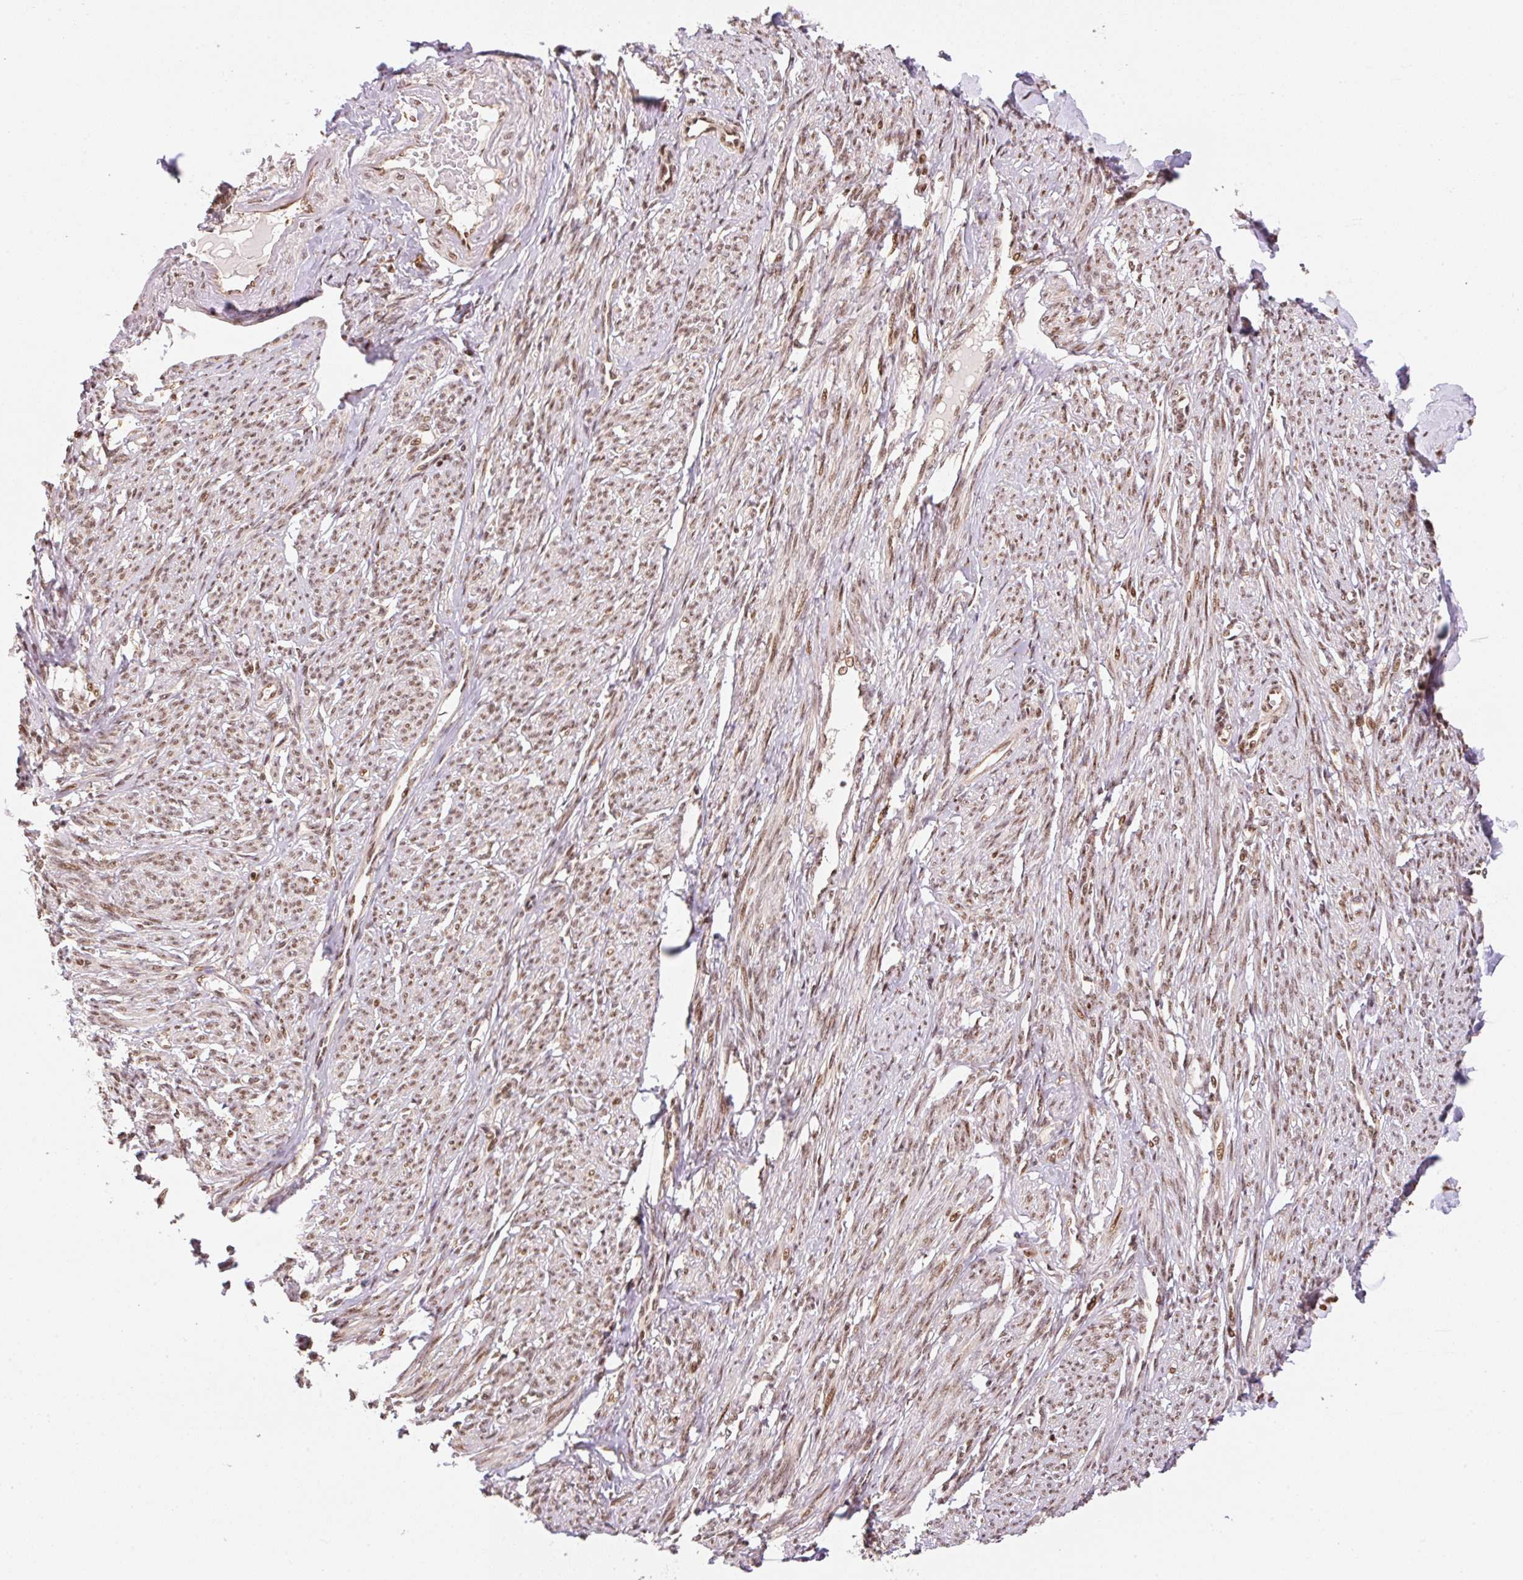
{"staining": {"intensity": "moderate", "quantity": ">75%", "location": "nuclear"}, "tissue": "smooth muscle", "cell_type": "Smooth muscle cells", "image_type": "normal", "snomed": [{"axis": "morphology", "description": "Normal tissue, NOS"}, {"axis": "topography", "description": "Smooth muscle"}], "caption": "A photomicrograph showing moderate nuclear expression in approximately >75% of smooth muscle cells in unremarkable smooth muscle, as visualized by brown immunohistochemical staining.", "gene": "INTS8", "patient": {"sex": "female", "age": 65}}